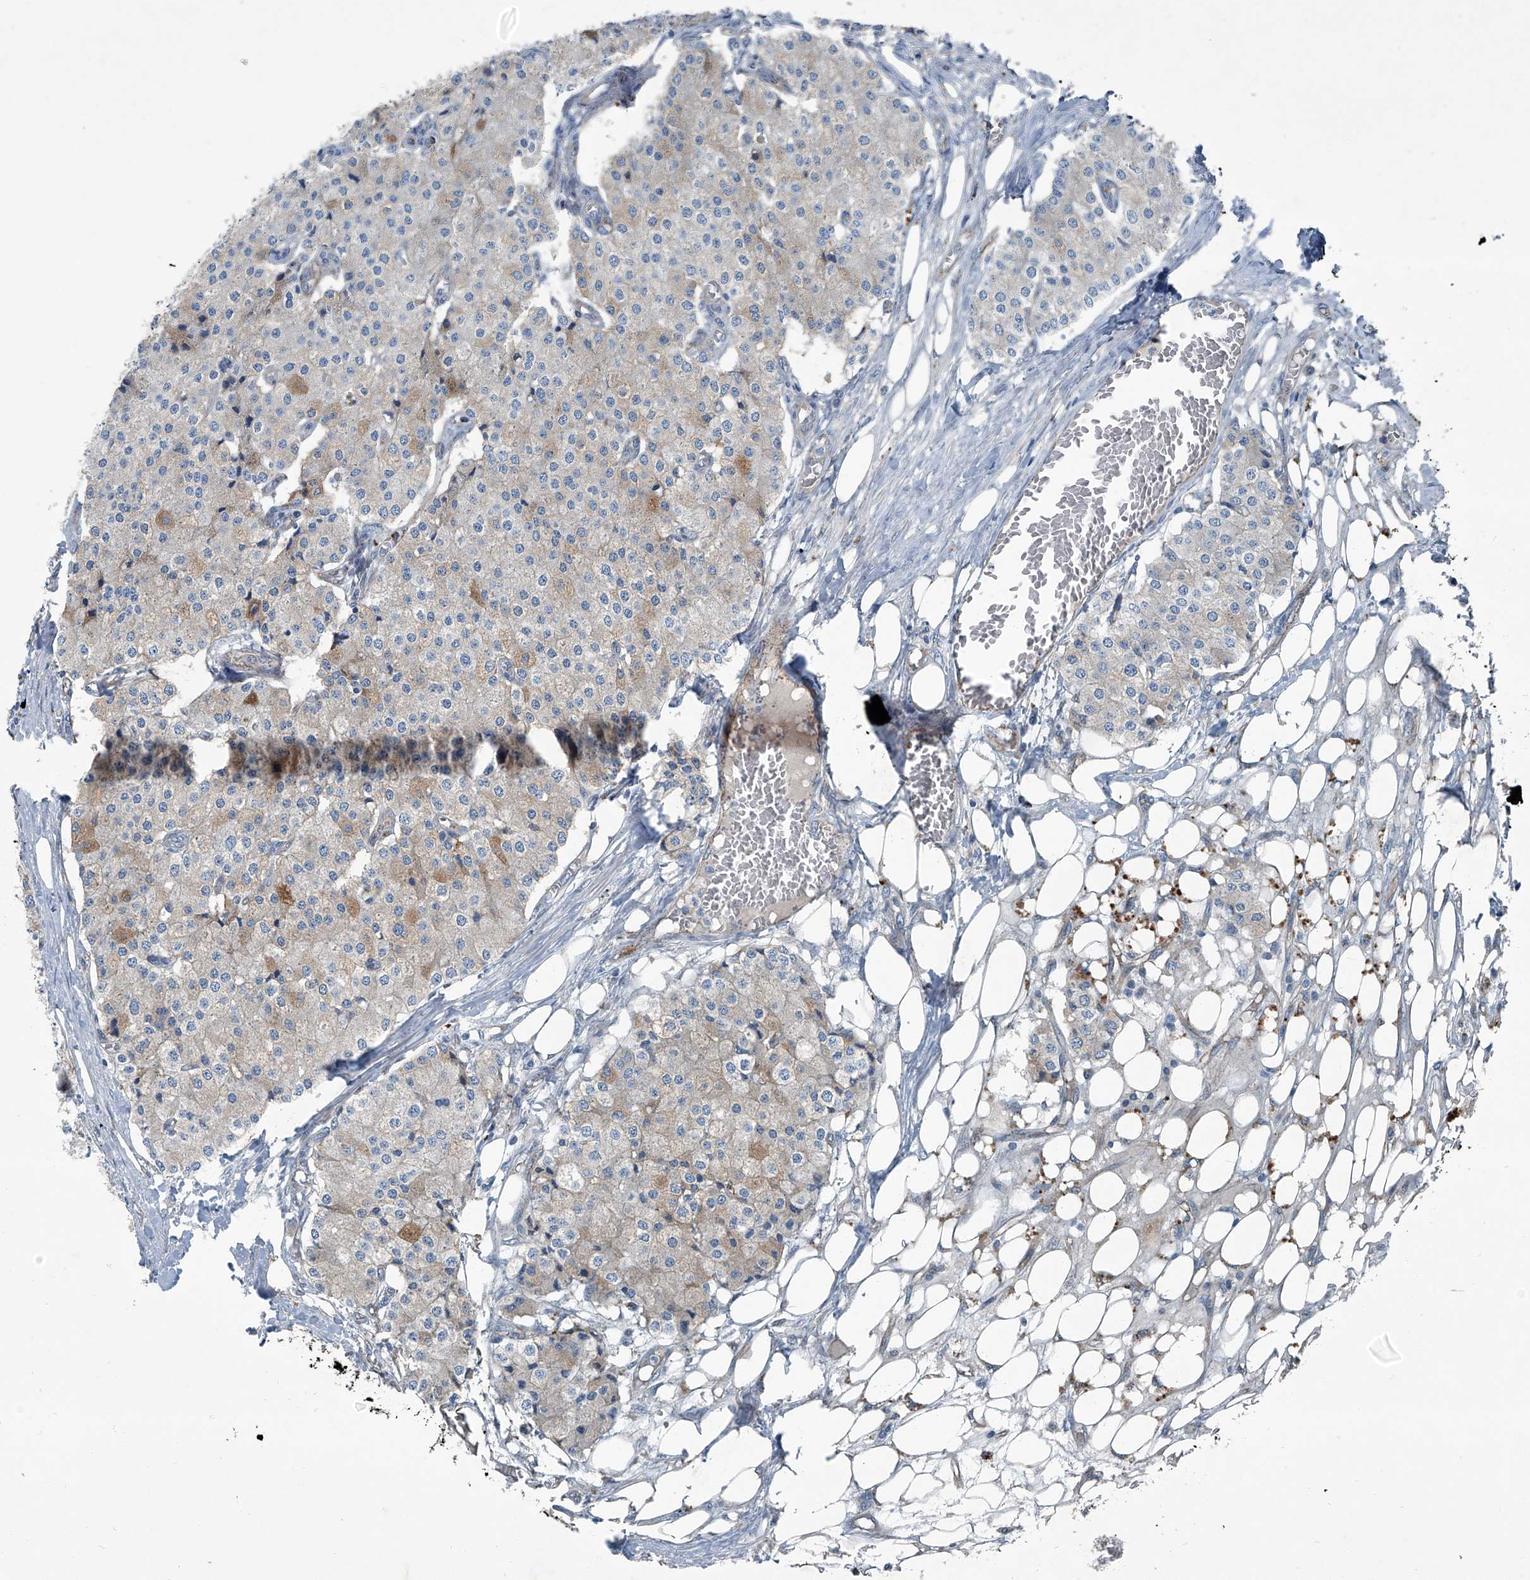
{"staining": {"intensity": "weak", "quantity": "25%-75%", "location": "cytoplasmic/membranous"}, "tissue": "carcinoid", "cell_type": "Tumor cells", "image_type": "cancer", "snomed": [{"axis": "morphology", "description": "Carcinoid, malignant, NOS"}, {"axis": "topography", "description": "Colon"}], "caption": "This image displays immunohistochemistry (IHC) staining of carcinoid, with low weak cytoplasmic/membranous expression in approximately 25%-75% of tumor cells.", "gene": "SENP2", "patient": {"sex": "female", "age": 52}}